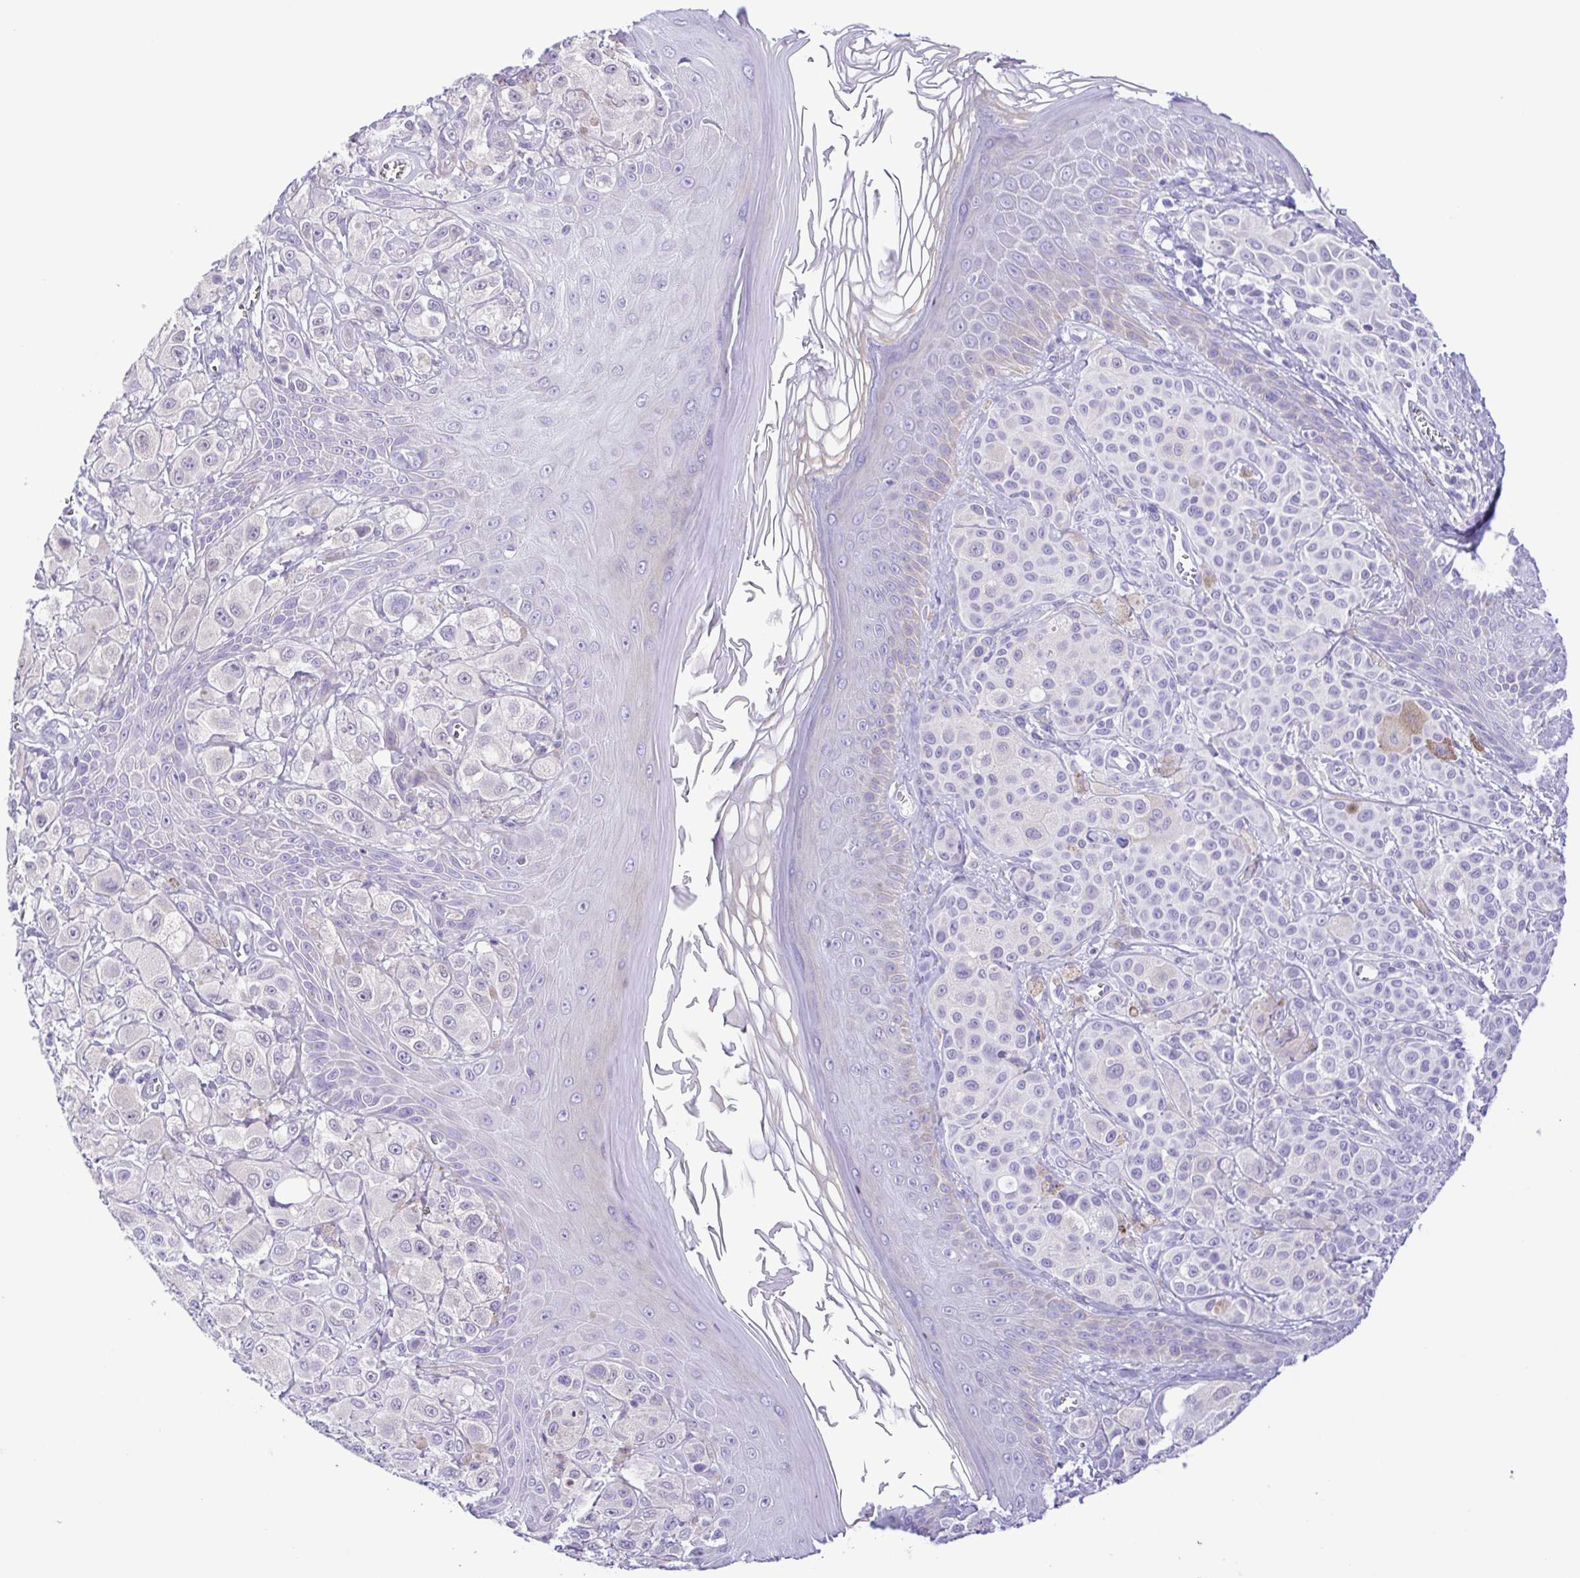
{"staining": {"intensity": "negative", "quantity": "none", "location": "none"}, "tissue": "melanoma", "cell_type": "Tumor cells", "image_type": "cancer", "snomed": [{"axis": "morphology", "description": "Malignant melanoma, NOS"}, {"axis": "topography", "description": "Skin"}], "caption": "The immunohistochemistry (IHC) image has no significant staining in tumor cells of malignant melanoma tissue. Brightfield microscopy of immunohistochemistry (IHC) stained with DAB (3,3'-diaminobenzidine) (brown) and hematoxylin (blue), captured at high magnification.", "gene": "PAK3", "patient": {"sex": "male", "age": 67}}